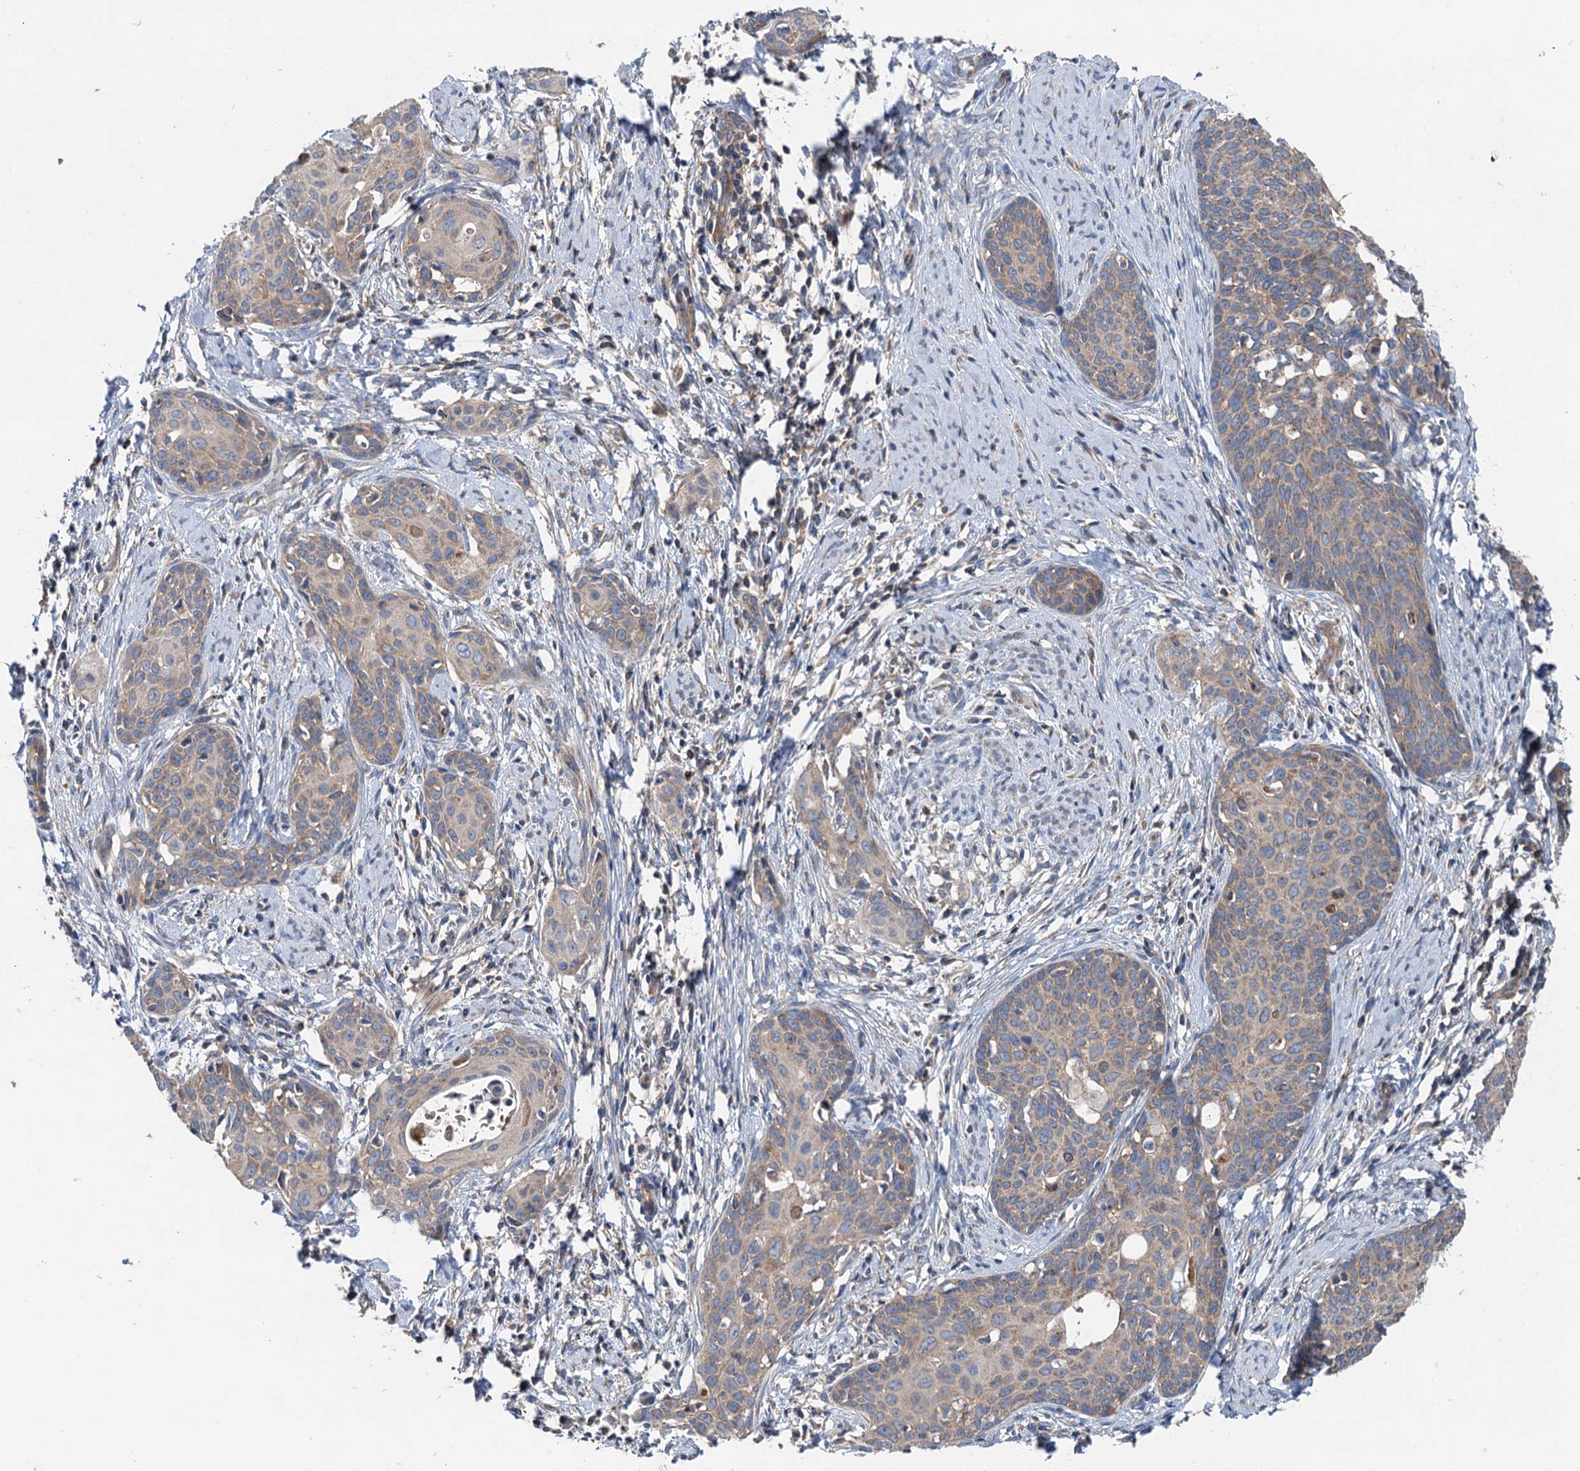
{"staining": {"intensity": "weak", "quantity": "25%-75%", "location": "cytoplasmic/membranous"}, "tissue": "cervical cancer", "cell_type": "Tumor cells", "image_type": "cancer", "snomed": [{"axis": "morphology", "description": "Squamous cell carcinoma, NOS"}, {"axis": "topography", "description": "Cervix"}], "caption": "Squamous cell carcinoma (cervical) stained with DAB immunohistochemistry (IHC) exhibits low levels of weak cytoplasmic/membranous expression in about 25%-75% of tumor cells.", "gene": "ANKRD26", "patient": {"sex": "female", "age": 52}}